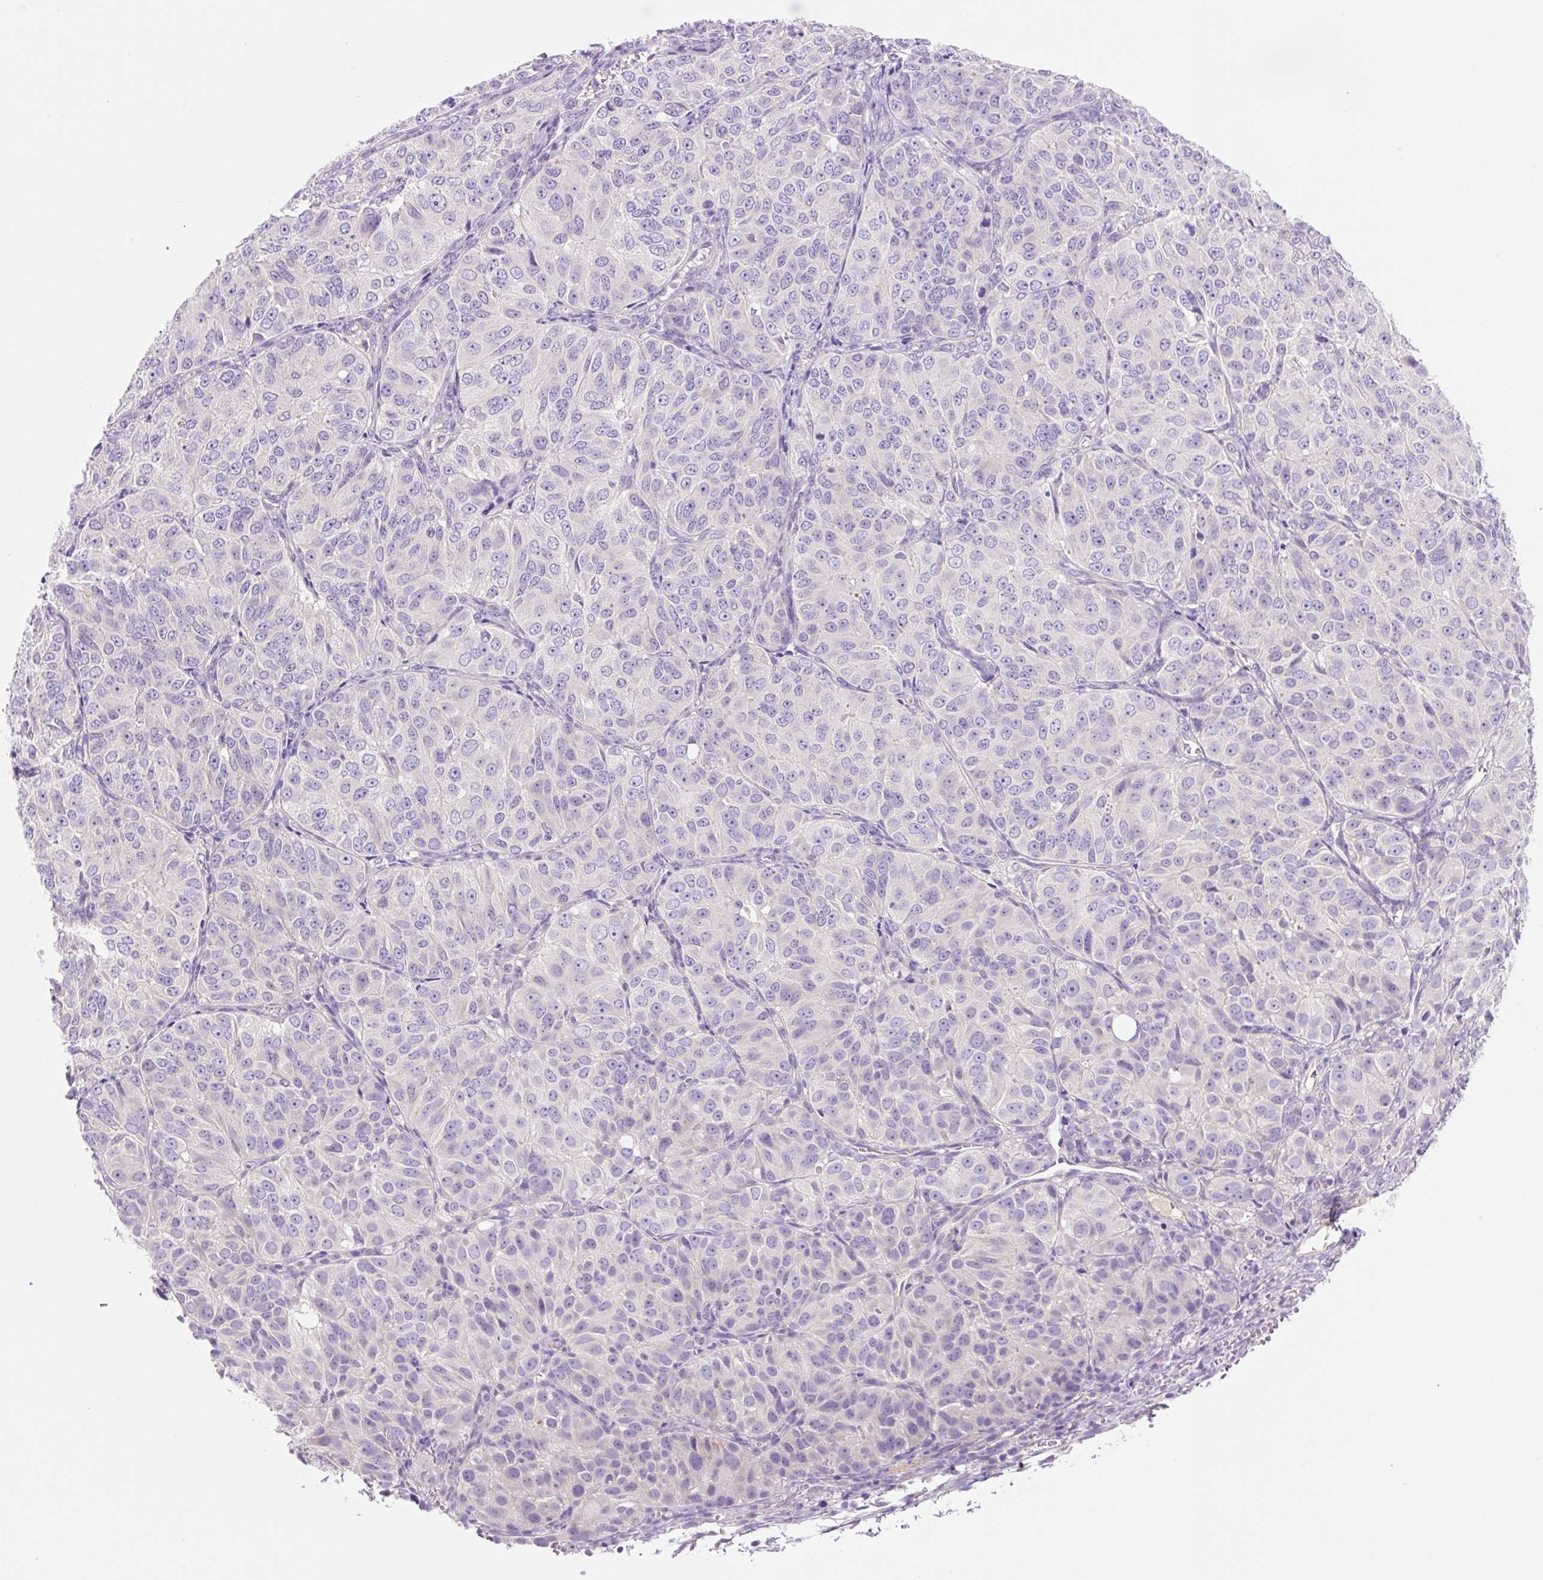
{"staining": {"intensity": "negative", "quantity": "none", "location": "none"}, "tissue": "ovarian cancer", "cell_type": "Tumor cells", "image_type": "cancer", "snomed": [{"axis": "morphology", "description": "Carcinoma, endometroid"}, {"axis": "topography", "description": "Ovary"}], "caption": "High power microscopy micrograph of an immunohistochemistry histopathology image of ovarian cancer (endometroid carcinoma), revealing no significant expression in tumor cells. Brightfield microscopy of immunohistochemistry stained with DAB (brown) and hematoxylin (blue), captured at high magnification.", "gene": "CELF6", "patient": {"sex": "female", "age": 51}}